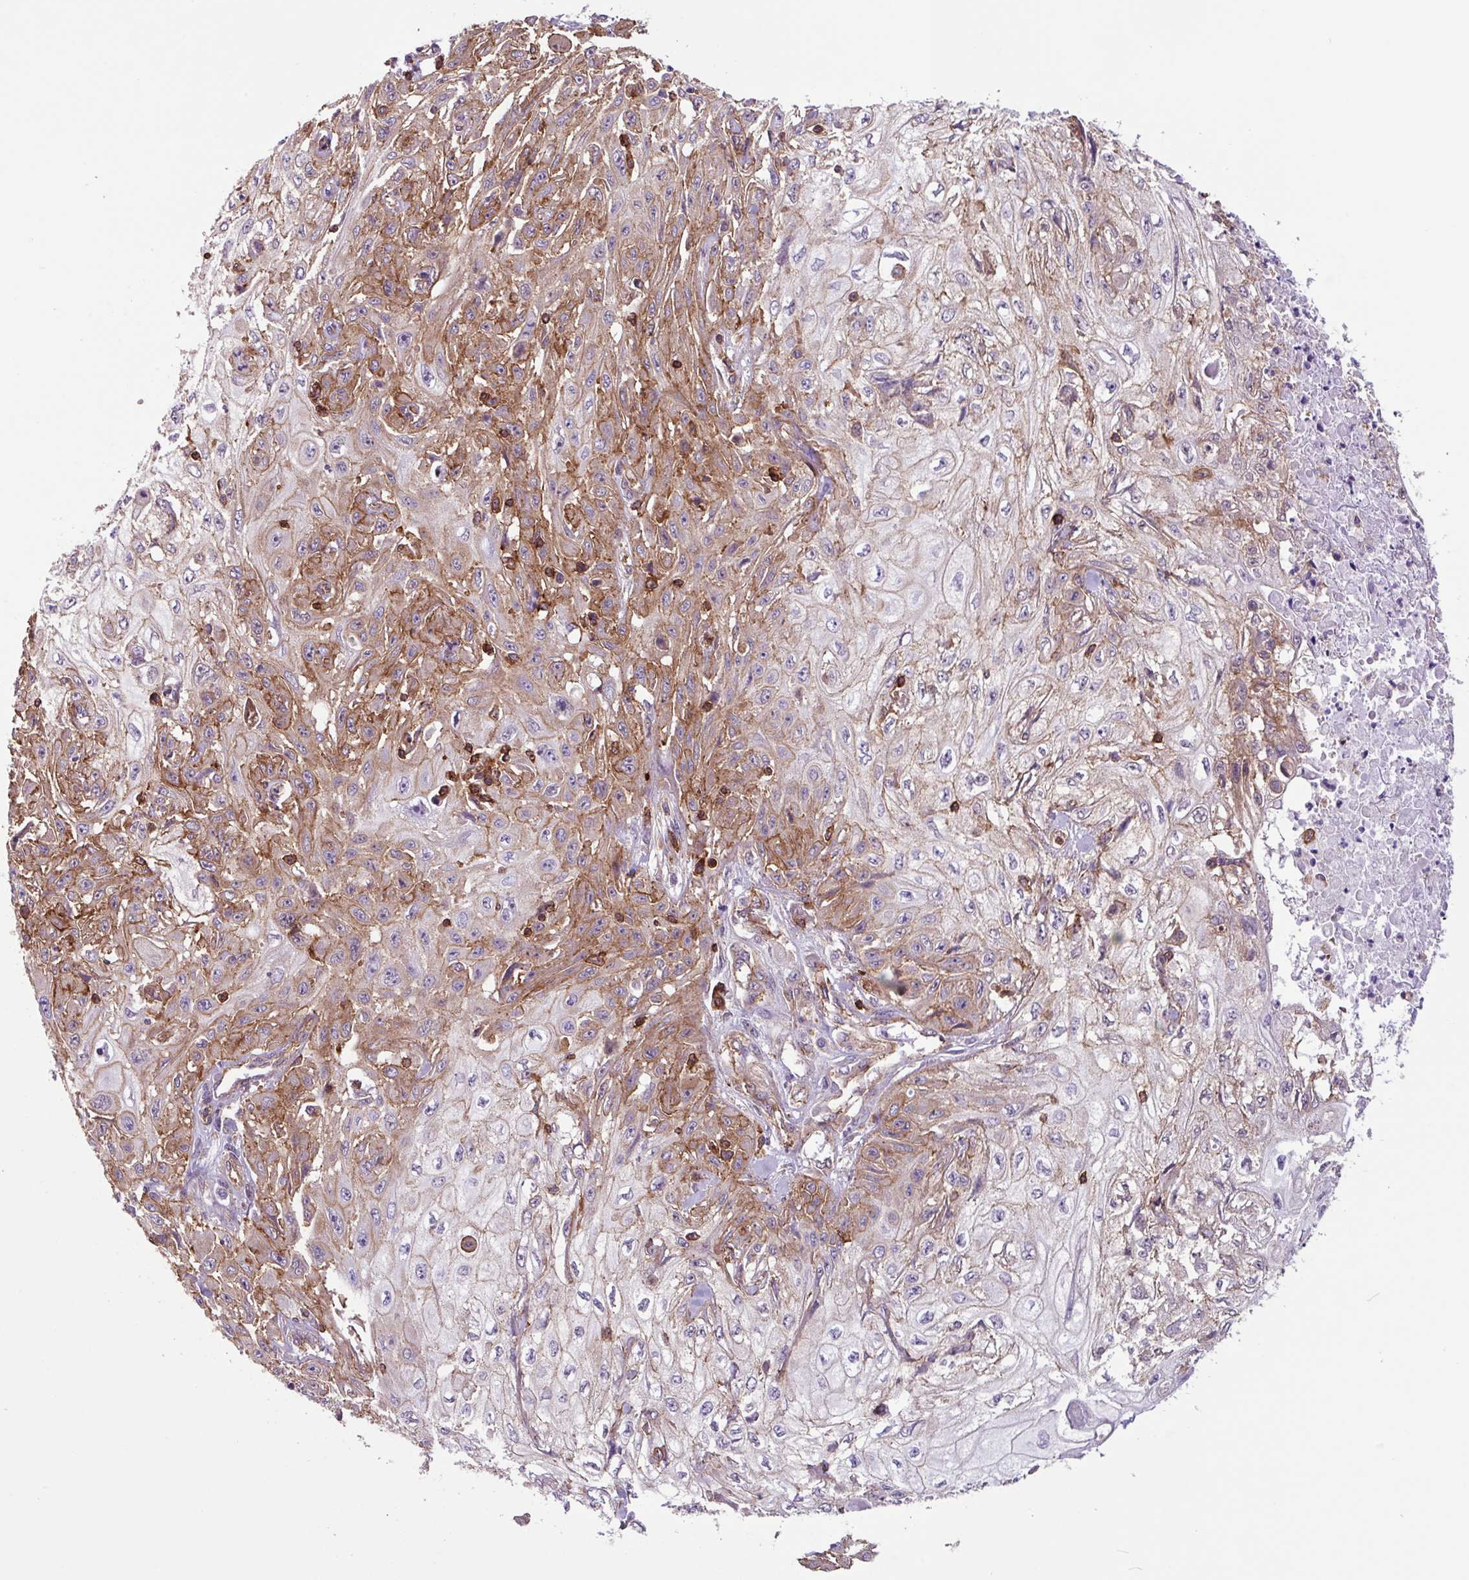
{"staining": {"intensity": "moderate", "quantity": "<25%", "location": "cytoplasmic/membranous"}, "tissue": "skin cancer", "cell_type": "Tumor cells", "image_type": "cancer", "snomed": [{"axis": "morphology", "description": "Squamous cell carcinoma, NOS"}, {"axis": "morphology", "description": "Squamous cell carcinoma, metastatic, NOS"}, {"axis": "topography", "description": "Skin"}, {"axis": "topography", "description": "Lymph node"}], "caption": "Protein expression analysis of metastatic squamous cell carcinoma (skin) demonstrates moderate cytoplasmic/membranous expression in approximately <25% of tumor cells.", "gene": "PPP1R18", "patient": {"sex": "male", "age": 75}}